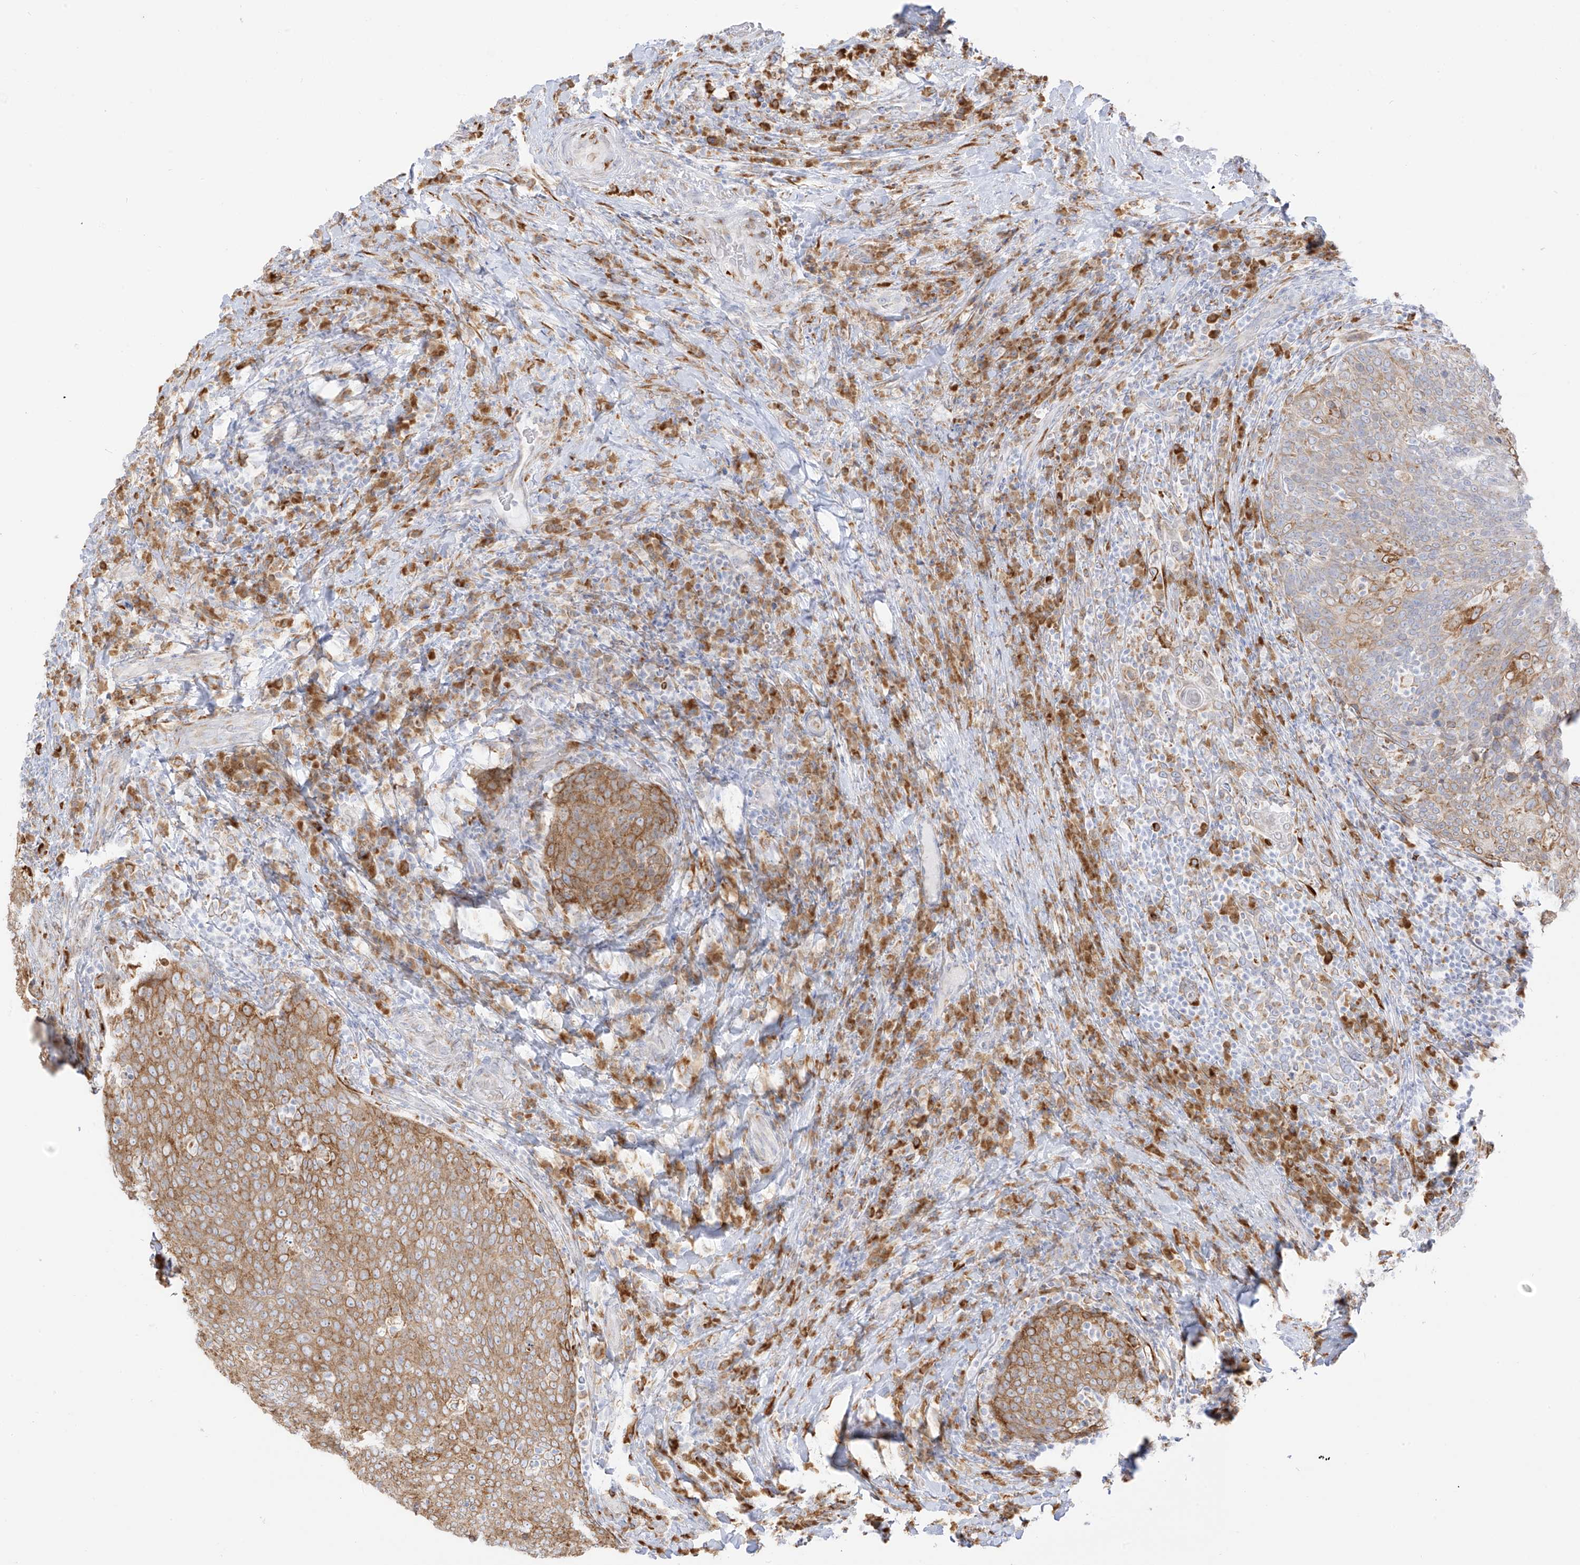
{"staining": {"intensity": "moderate", "quantity": ">75%", "location": "cytoplasmic/membranous"}, "tissue": "head and neck cancer", "cell_type": "Tumor cells", "image_type": "cancer", "snomed": [{"axis": "morphology", "description": "Squamous cell carcinoma, NOS"}, {"axis": "morphology", "description": "Squamous cell carcinoma, metastatic, NOS"}, {"axis": "topography", "description": "Lymph node"}, {"axis": "topography", "description": "Head-Neck"}], "caption": "This is an image of immunohistochemistry (IHC) staining of head and neck cancer (metastatic squamous cell carcinoma), which shows moderate expression in the cytoplasmic/membranous of tumor cells.", "gene": "LRRC59", "patient": {"sex": "male", "age": 62}}